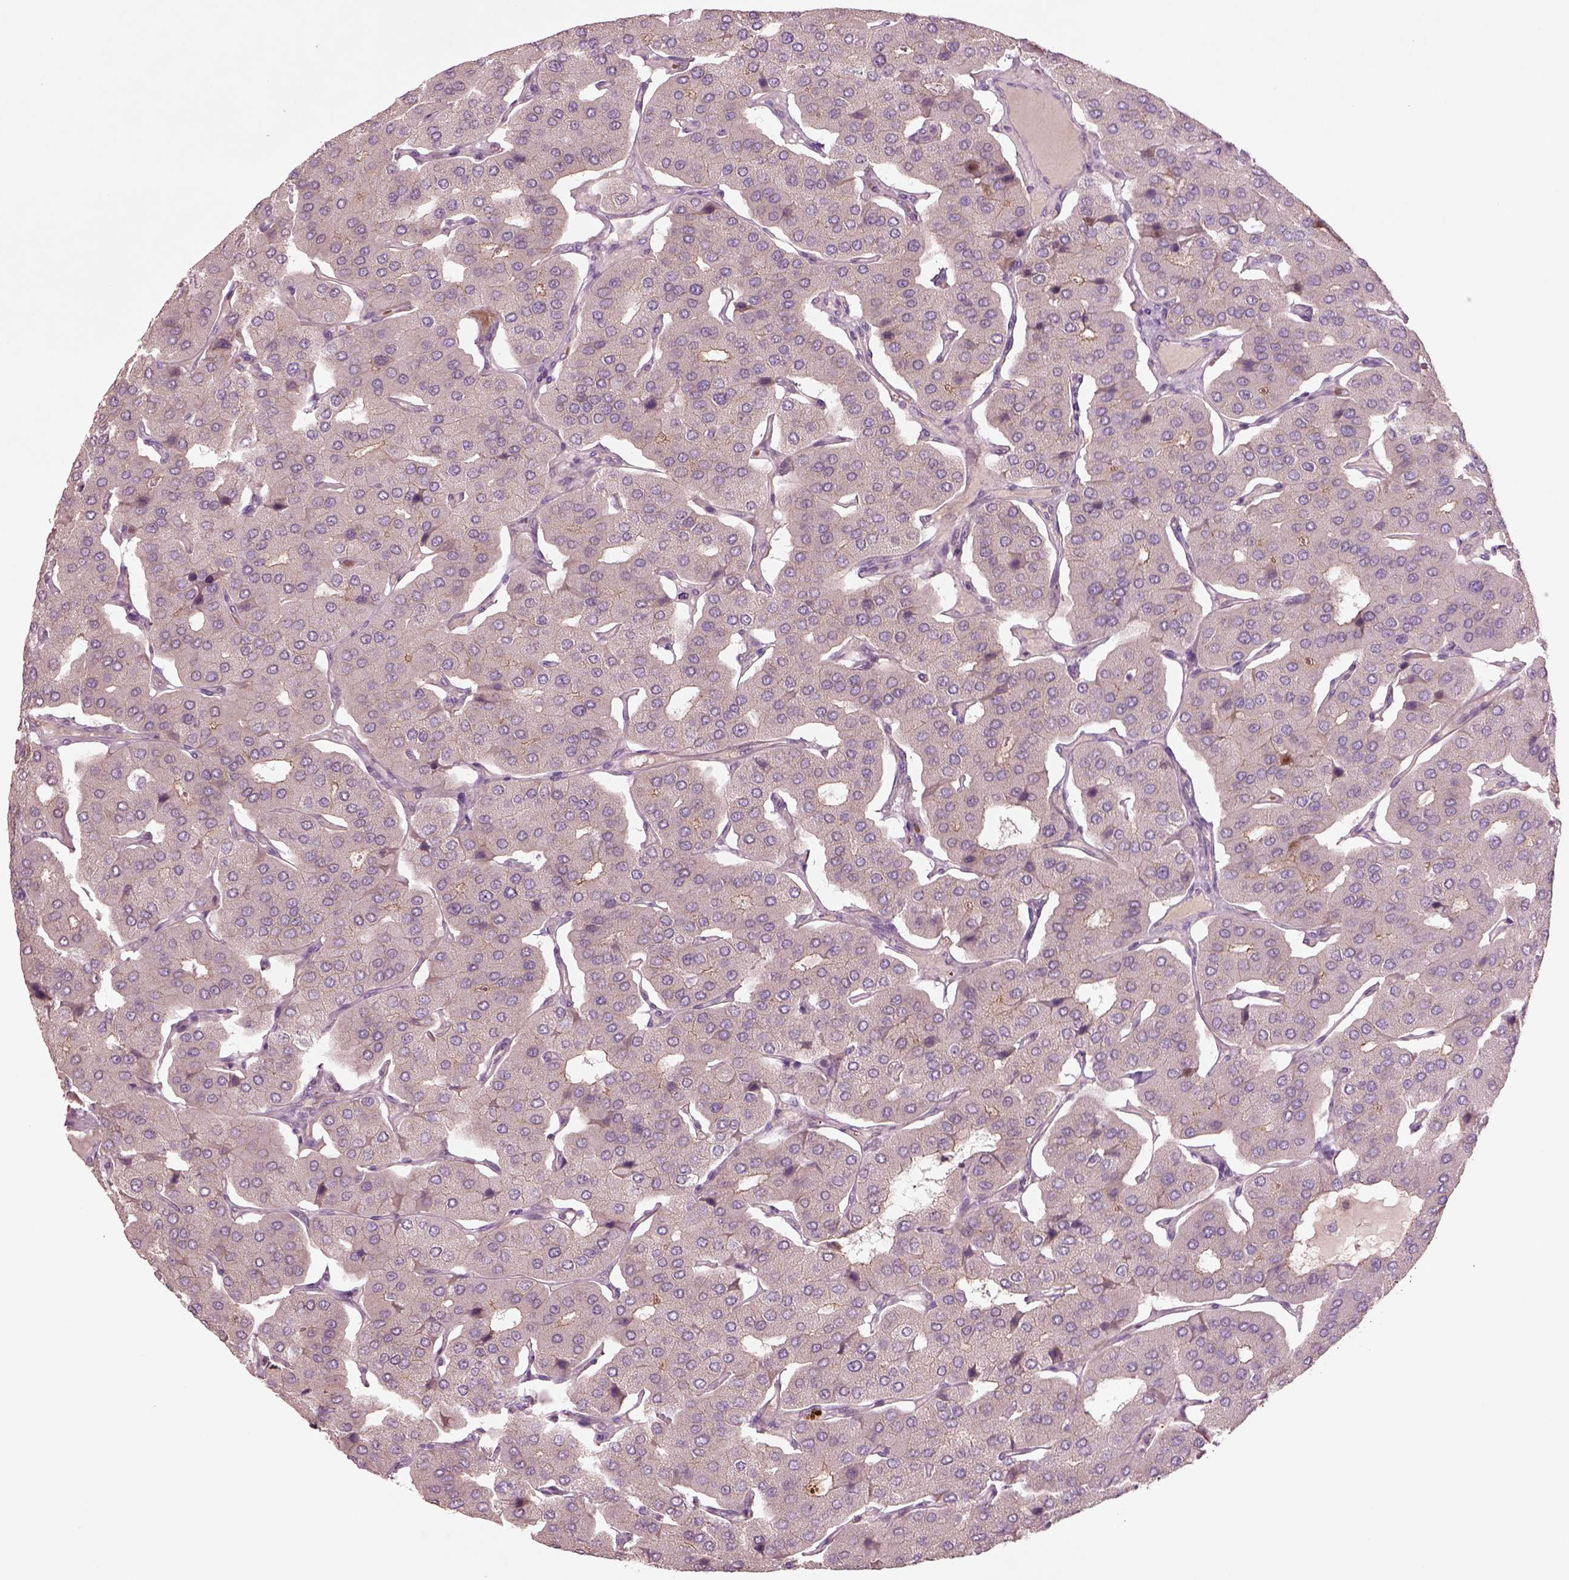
{"staining": {"intensity": "negative", "quantity": "none", "location": "none"}, "tissue": "parathyroid gland", "cell_type": "Glandular cells", "image_type": "normal", "snomed": [{"axis": "morphology", "description": "Normal tissue, NOS"}, {"axis": "morphology", "description": "Adenoma, NOS"}, {"axis": "topography", "description": "Parathyroid gland"}], "caption": "Glandular cells are negative for protein expression in normal human parathyroid gland. (Stains: DAB (3,3'-diaminobenzidine) IHC with hematoxylin counter stain, Microscopy: brightfield microscopy at high magnification).", "gene": "DUOXA2", "patient": {"sex": "female", "age": 86}}